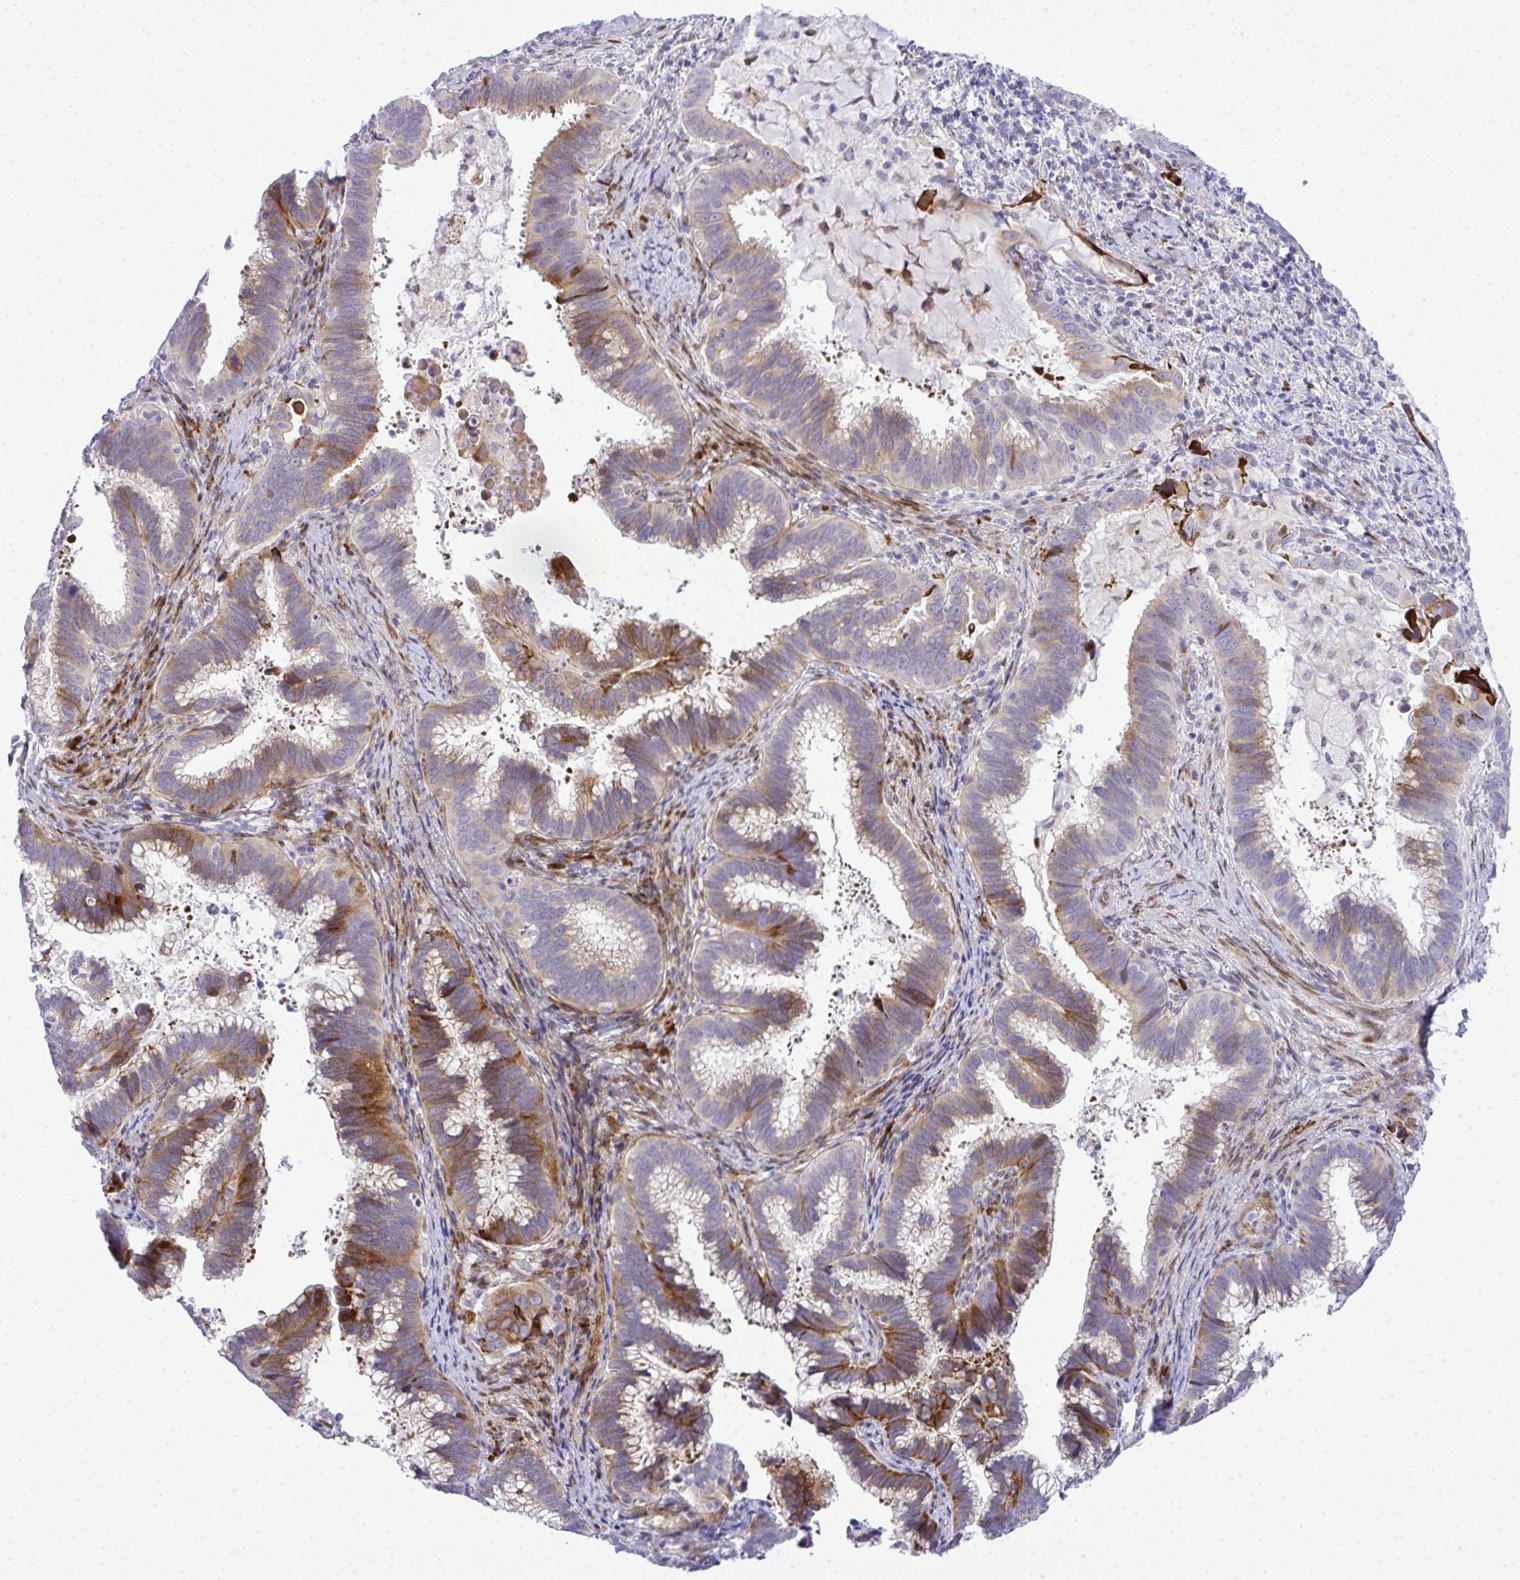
{"staining": {"intensity": "moderate", "quantity": "25%-75%", "location": "cytoplasmic/membranous"}, "tissue": "cervical cancer", "cell_type": "Tumor cells", "image_type": "cancer", "snomed": [{"axis": "morphology", "description": "Adenocarcinoma, NOS"}, {"axis": "topography", "description": "Cervix"}], "caption": "This is an image of immunohistochemistry (IHC) staining of adenocarcinoma (cervical), which shows moderate staining in the cytoplasmic/membranous of tumor cells.", "gene": "CASTOR2", "patient": {"sex": "female", "age": 56}}